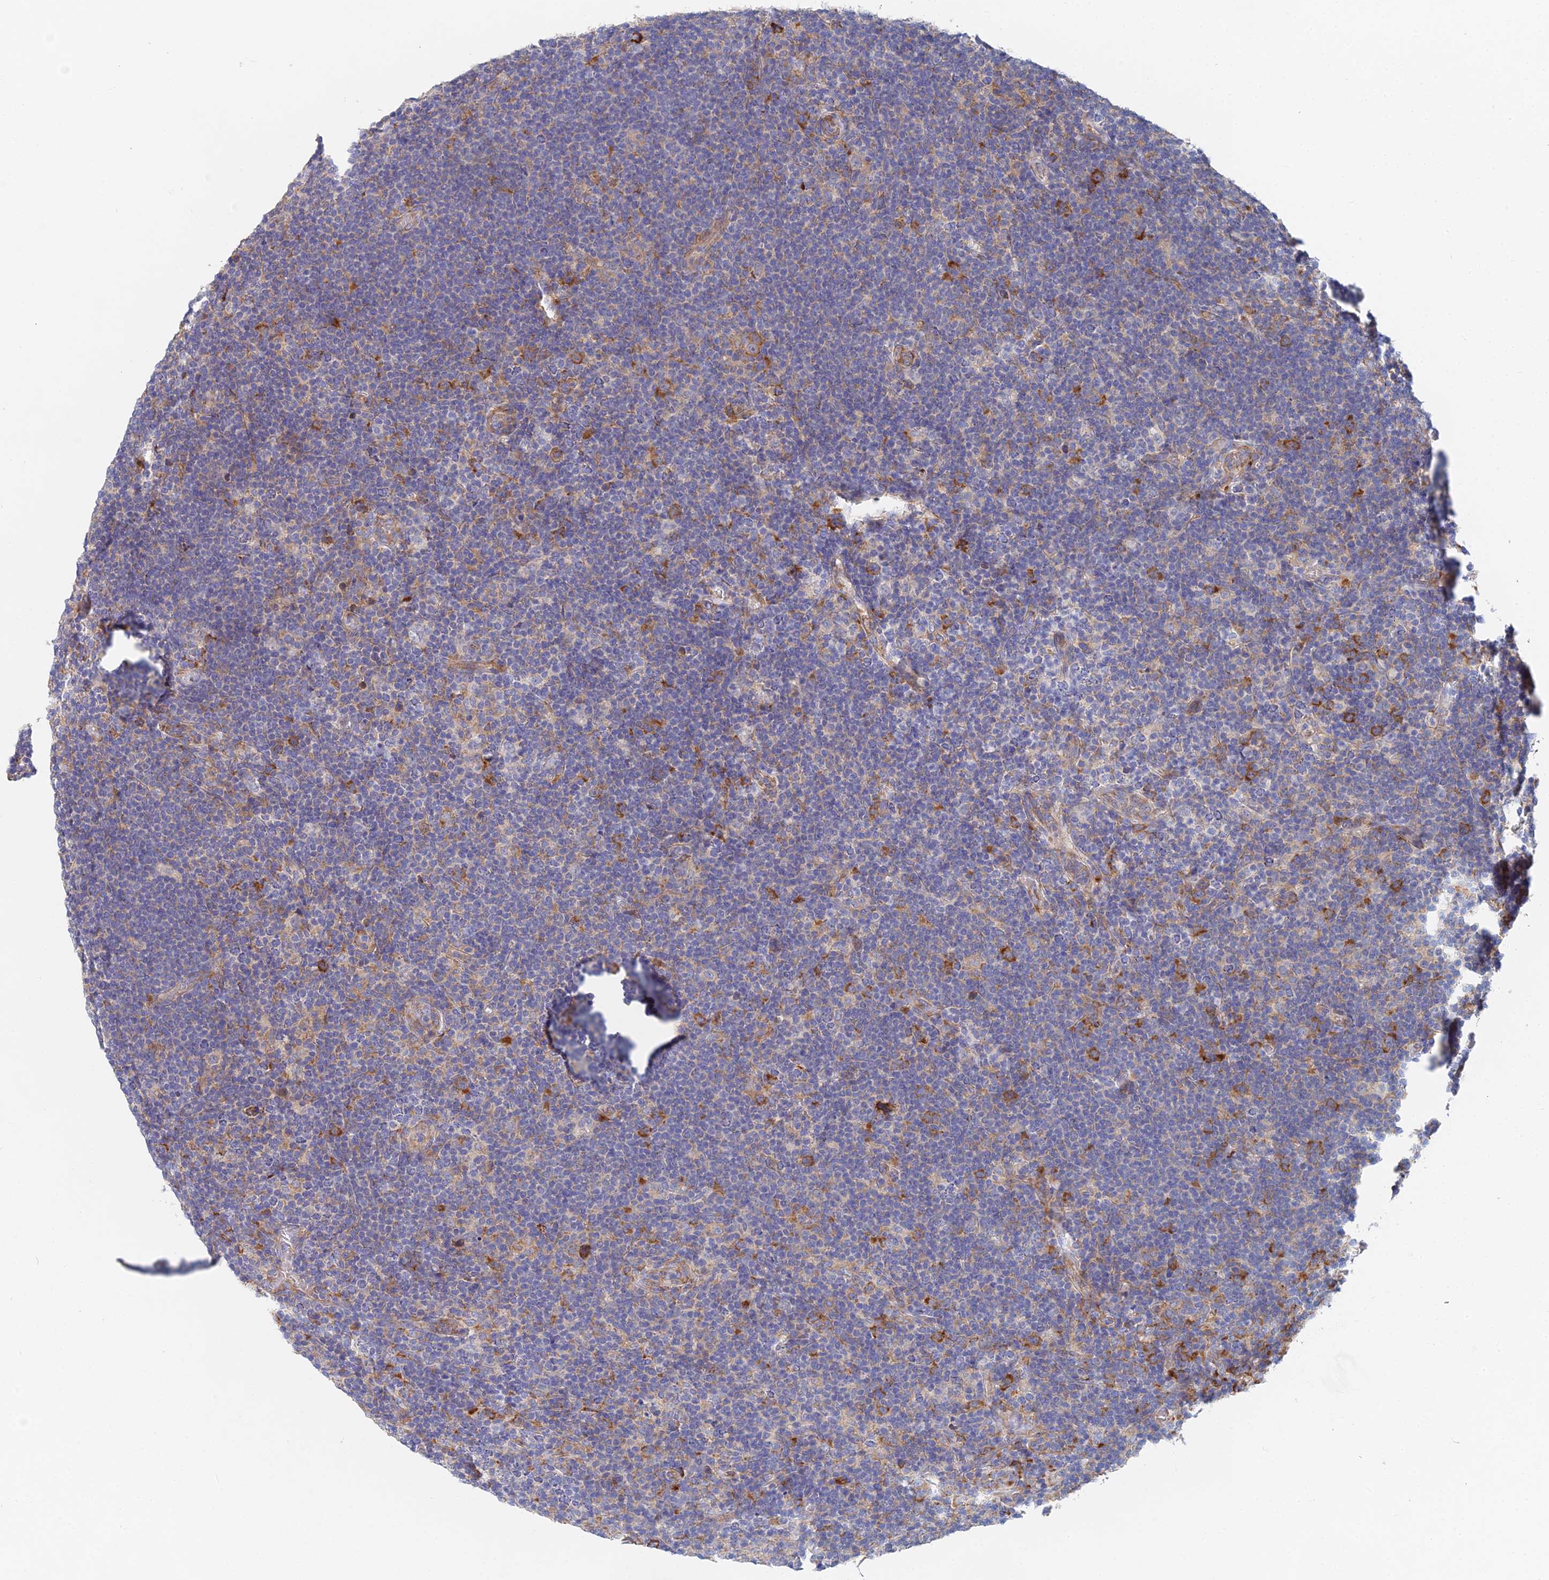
{"staining": {"intensity": "moderate", "quantity": ">75%", "location": "cytoplasmic/membranous"}, "tissue": "lymphoma", "cell_type": "Tumor cells", "image_type": "cancer", "snomed": [{"axis": "morphology", "description": "Hodgkin's disease, NOS"}, {"axis": "topography", "description": "Lymph node"}], "caption": "Immunohistochemical staining of human lymphoma demonstrates moderate cytoplasmic/membranous protein positivity in approximately >75% of tumor cells. (Stains: DAB (3,3'-diaminobenzidine) in brown, nuclei in blue, Microscopy: brightfield microscopy at high magnification).", "gene": "ELOF1", "patient": {"sex": "female", "age": 57}}